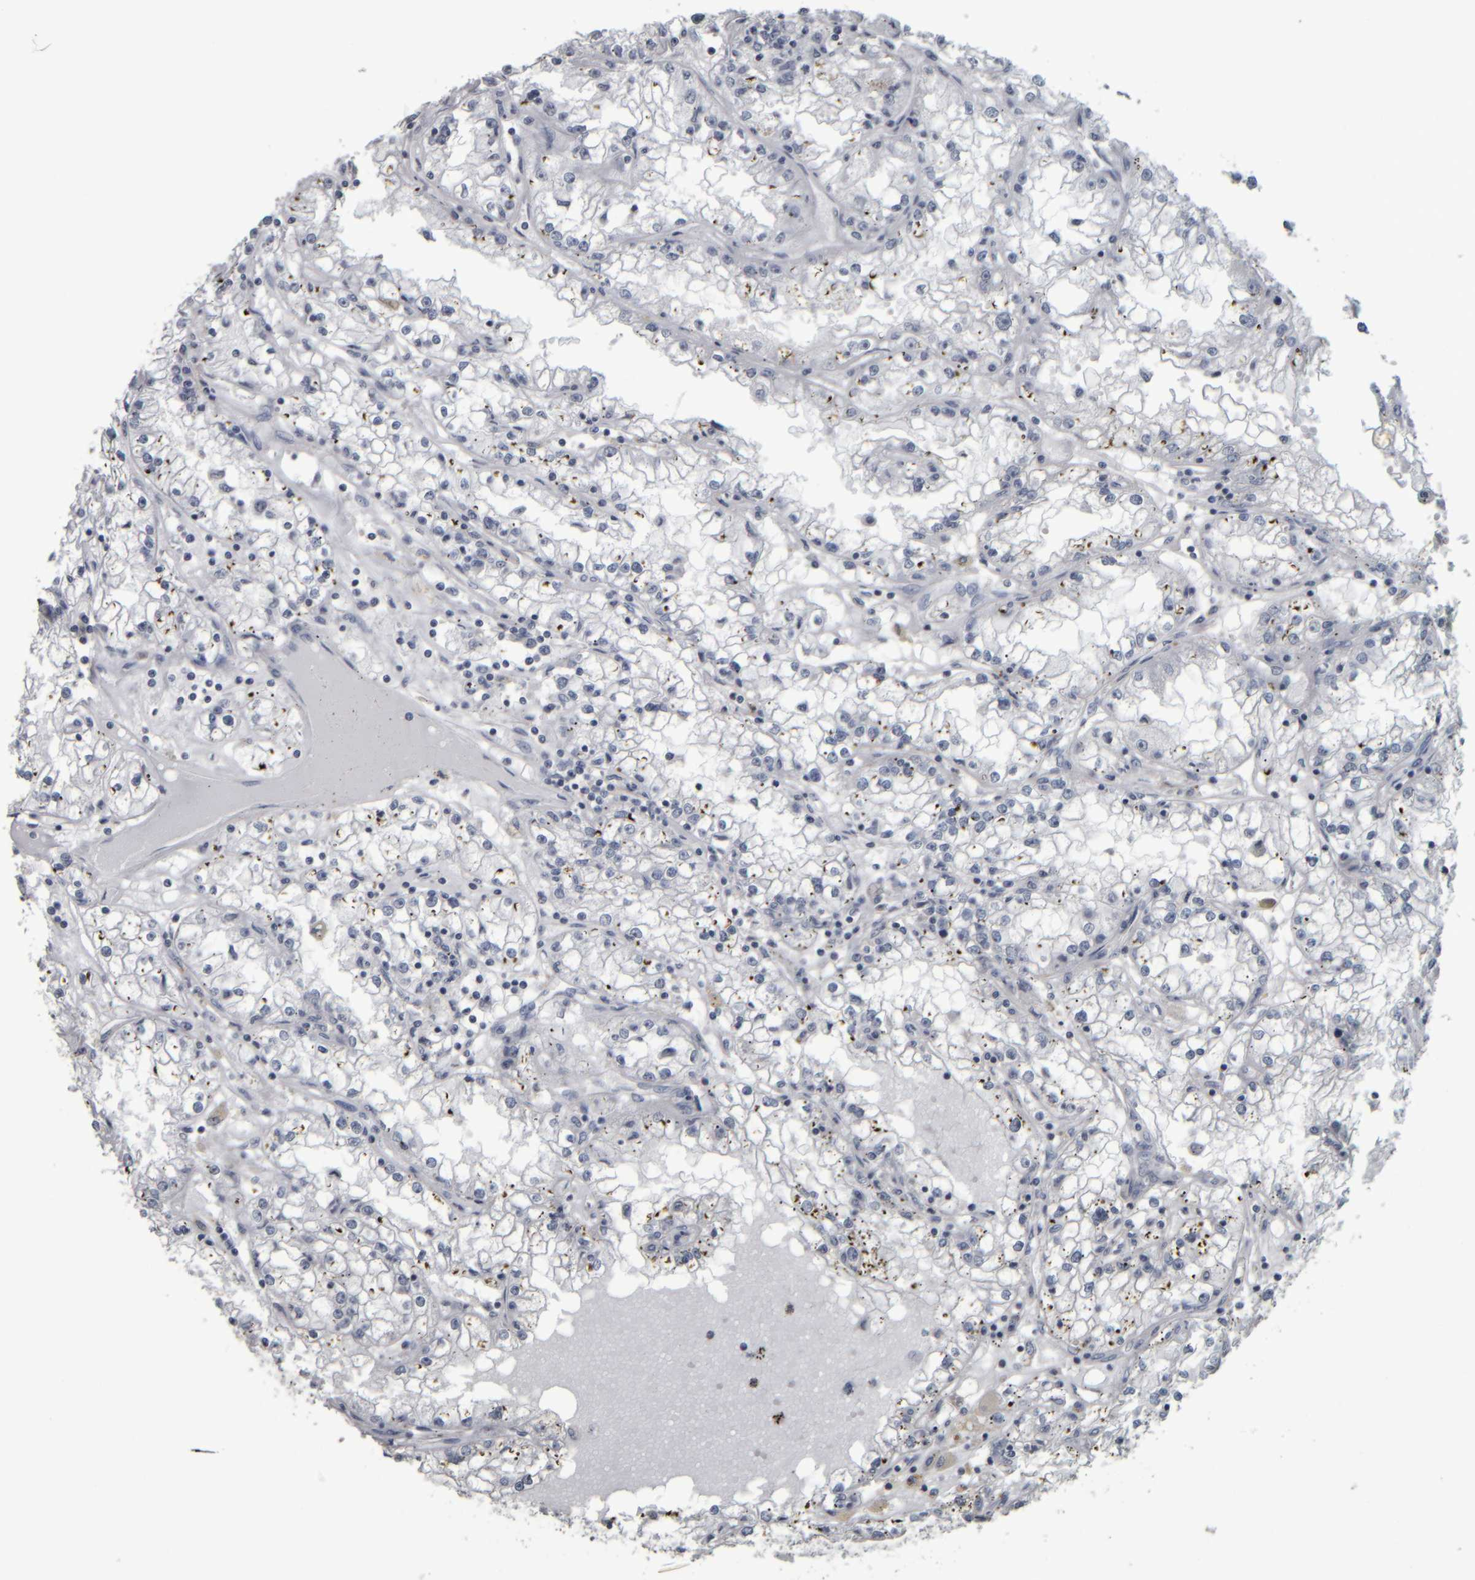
{"staining": {"intensity": "negative", "quantity": "none", "location": "none"}, "tissue": "renal cancer", "cell_type": "Tumor cells", "image_type": "cancer", "snomed": [{"axis": "morphology", "description": "Adenocarcinoma, NOS"}, {"axis": "topography", "description": "Kidney"}], "caption": "Immunohistochemistry (IHC) histopathology image of neoplastic tissue: renal cancer (adenocarcinoma) stained with DAB (3,3'-diaminobenzidine) reveals no significant protein expression in tumor cells. The staining was performed using DAB to visualize the protein expression in brown, while the nuclei were stained in blue with hematoxylin (Magnification: 20x).", "gene": "CAVIN4", "patient": {"sex": "male", "age": 56}}